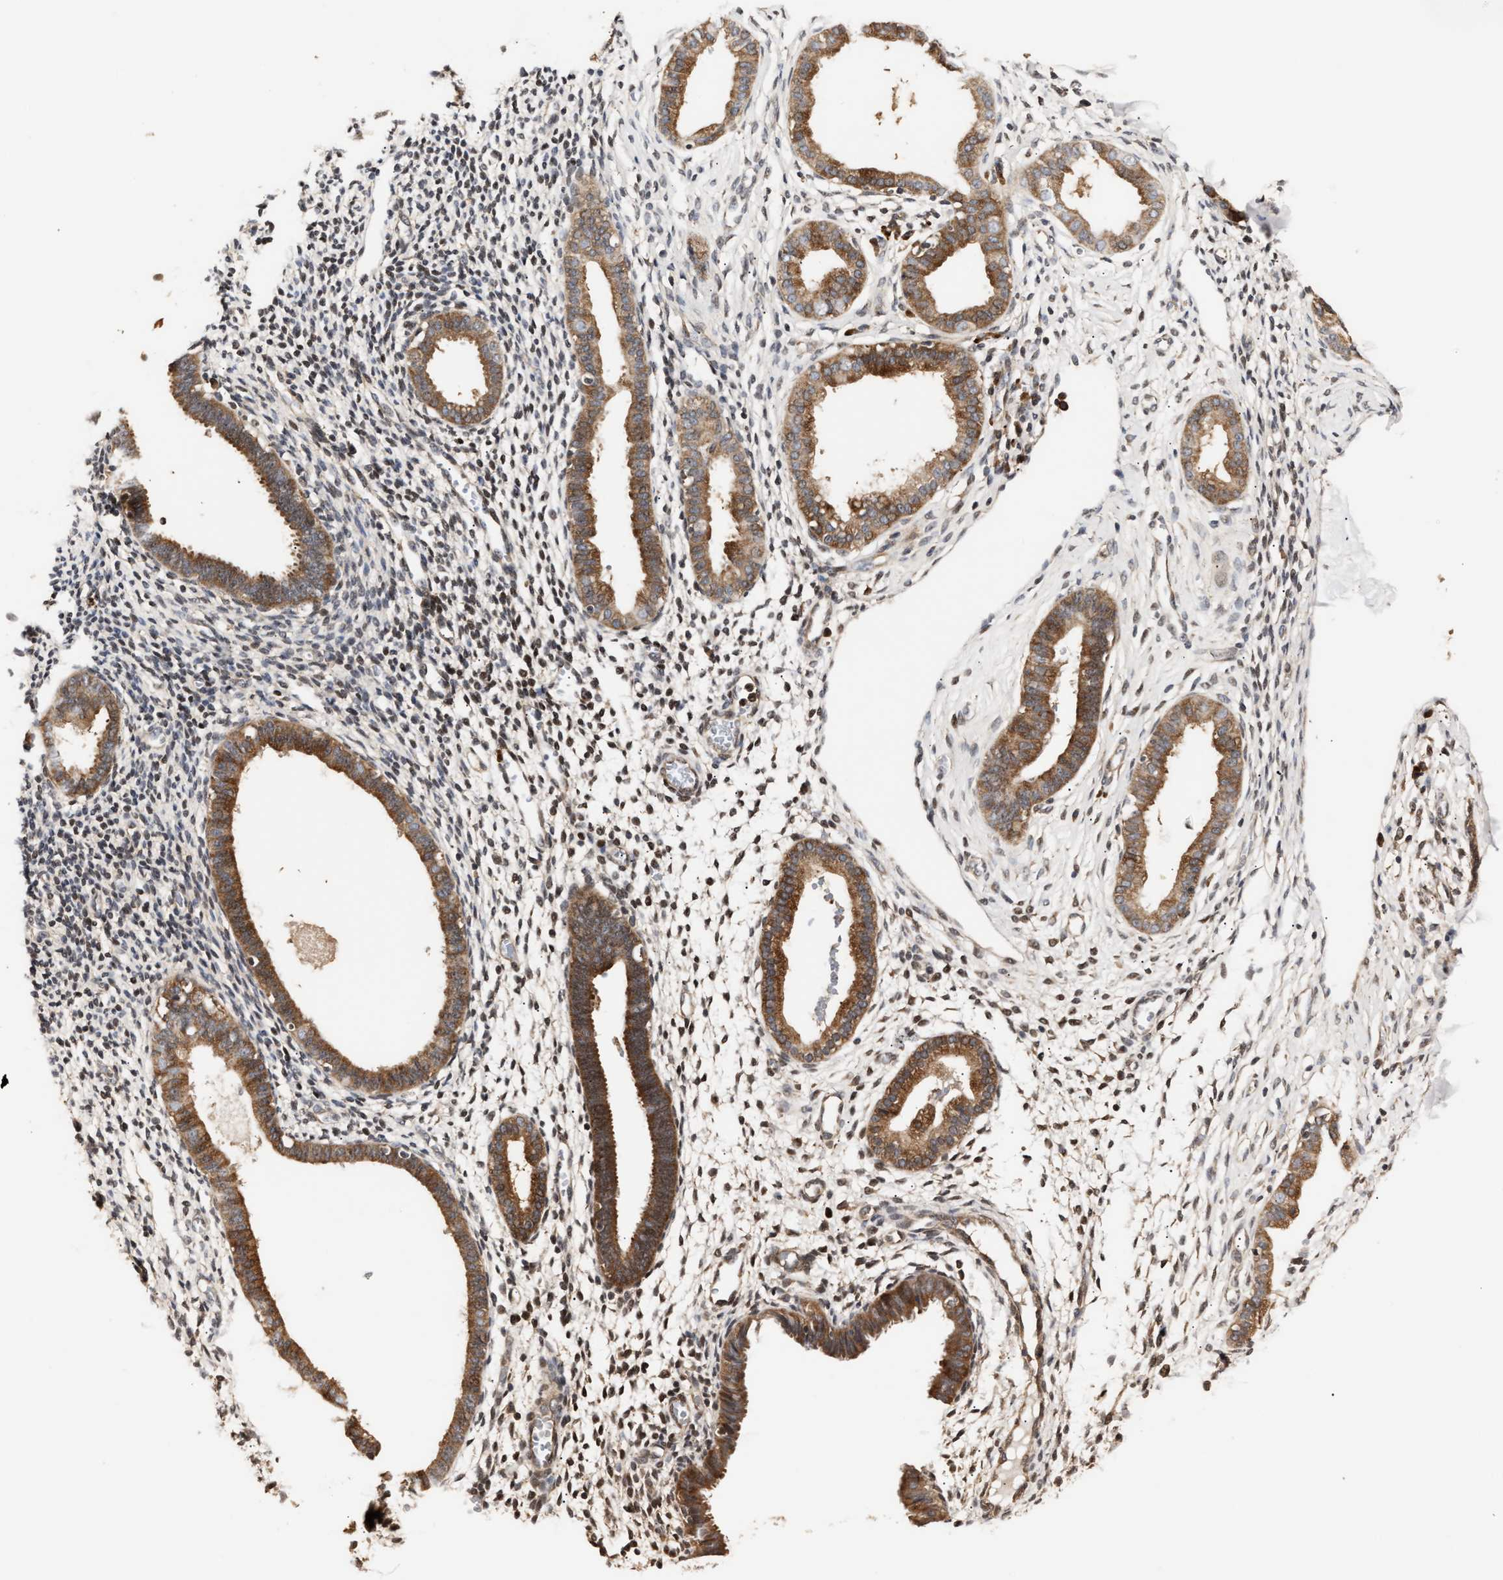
{"staining": {"intensity": "moderate", "quantity": ">75%", "location": "cytoplasmic/membranous,nuclear"}, "tissue": "endometrium", "cell_type": "Cells in endometrial stroma", "image_type": "normal", "snomed": [{"axis": "morphology", "description": "Normal tissue, NOS"}, {"axis": "topography", "description": "Endometrium"}], "caption": "Moderate cytoplasmic/membranous,nuclear protein staining is present in approximately >75% of cells in endometrial stroma in endometrium. (DAB (3,3'-diaminobenzidine) IHC with brightfield microscopy, high magnification).", "gene": "IMPDH2", "patient": {"sex": "female", "age": 61}}